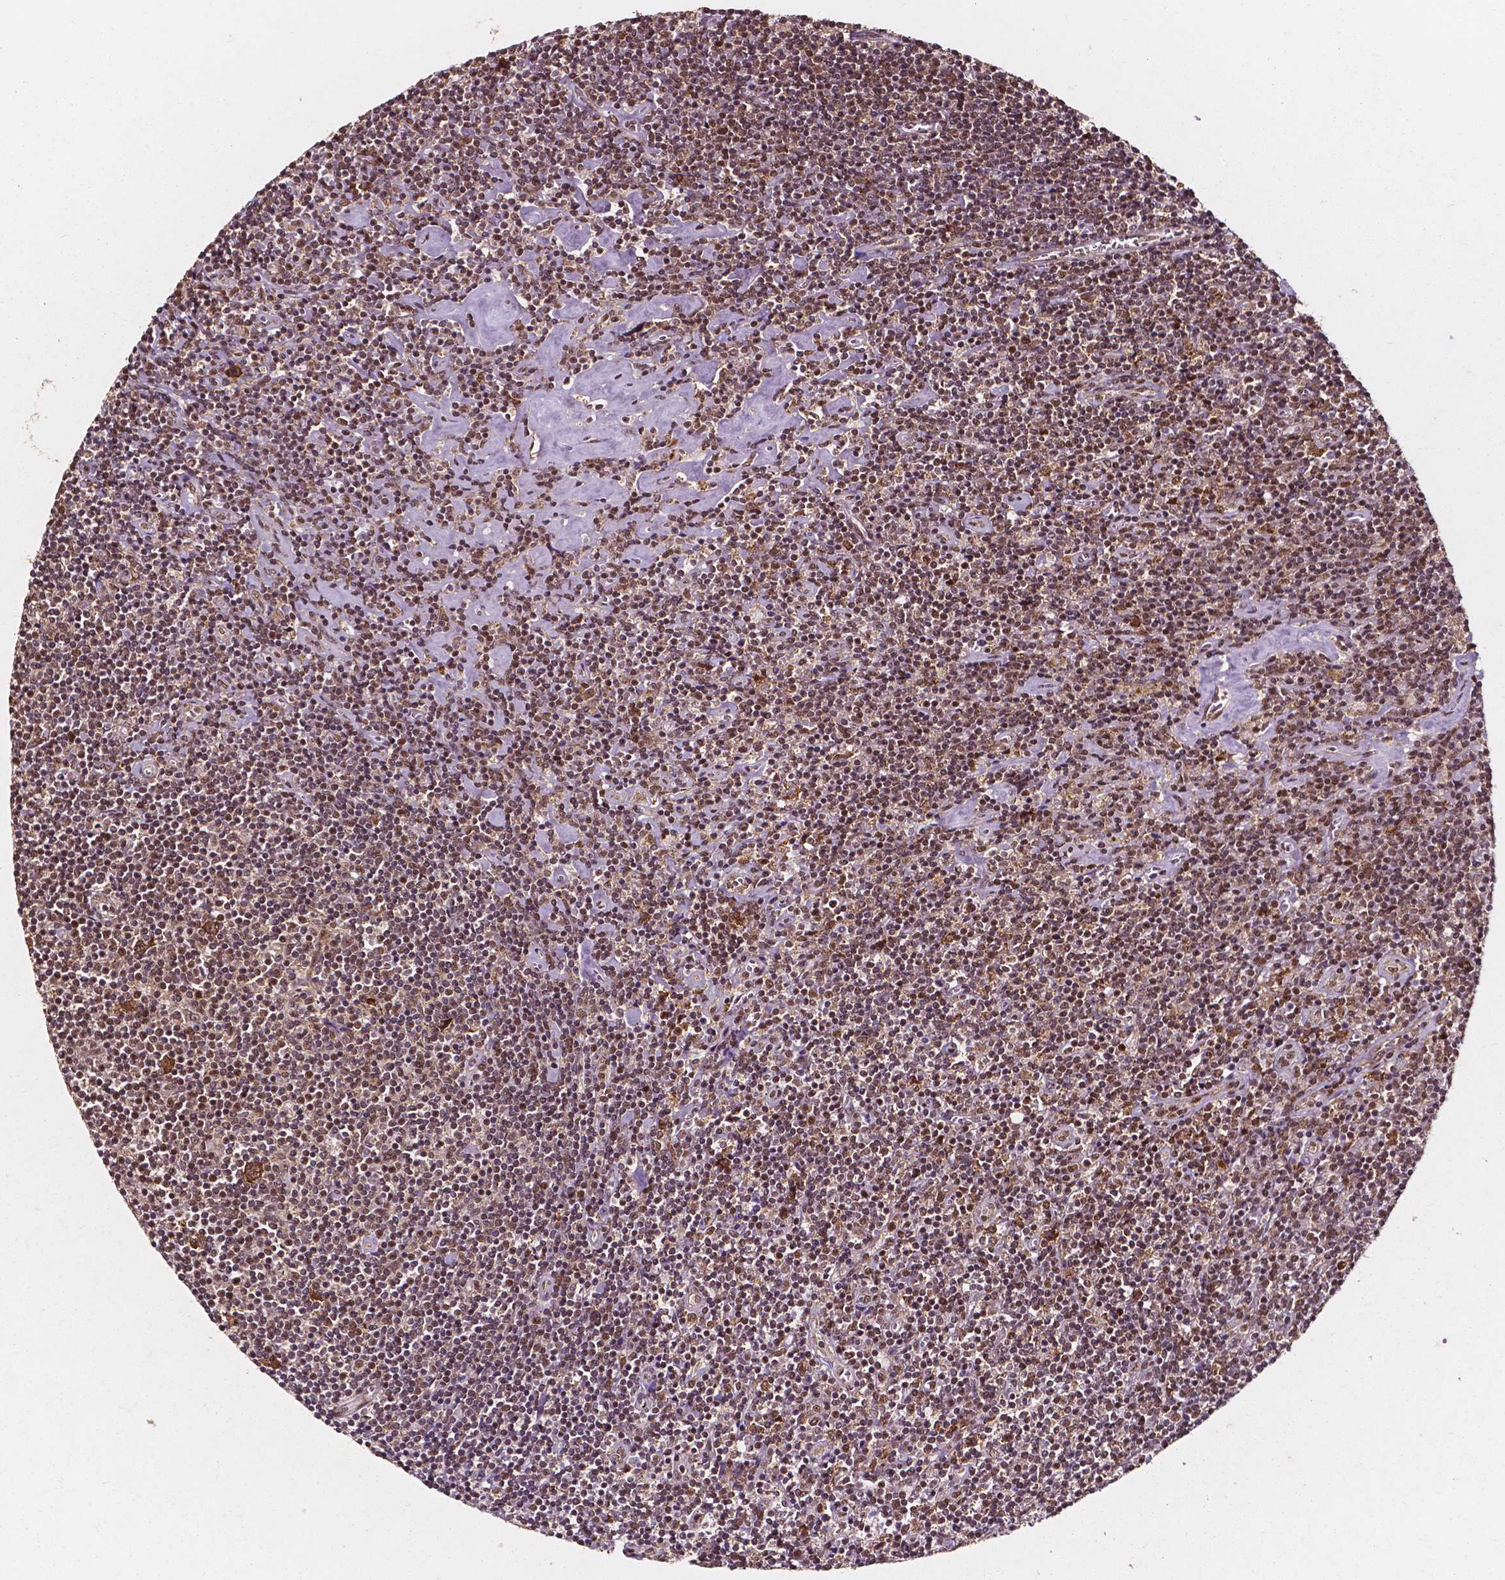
{"staining": {"intensity": "moderate", "quantity": ">75%", "location": "cytoplasmic/membranous,nuclear"}, "tissue": "lymphoma", "cell_type": "Tumor cells", "image_type": "cancer", "snomed": [{"axis": "morphology", "description": "Hodgkin's disease, NOS"}, {"axis": "topography", "description": "Lymph node"}], "caption": "Brown immunohistochemical staining in Hodgkin's disease displays moderate cytoplasmic/membranous and nuclear positivity in approximately >75% of tumor cells. The protein of interest is stained brown, and the nuclei are stained in blue (DAB (3,3'-diaminobenzidine) IHC with brightfield microscopy, high magnification).", "gene": "SMN1", "patient": {"sex": "male", "age": 40}}